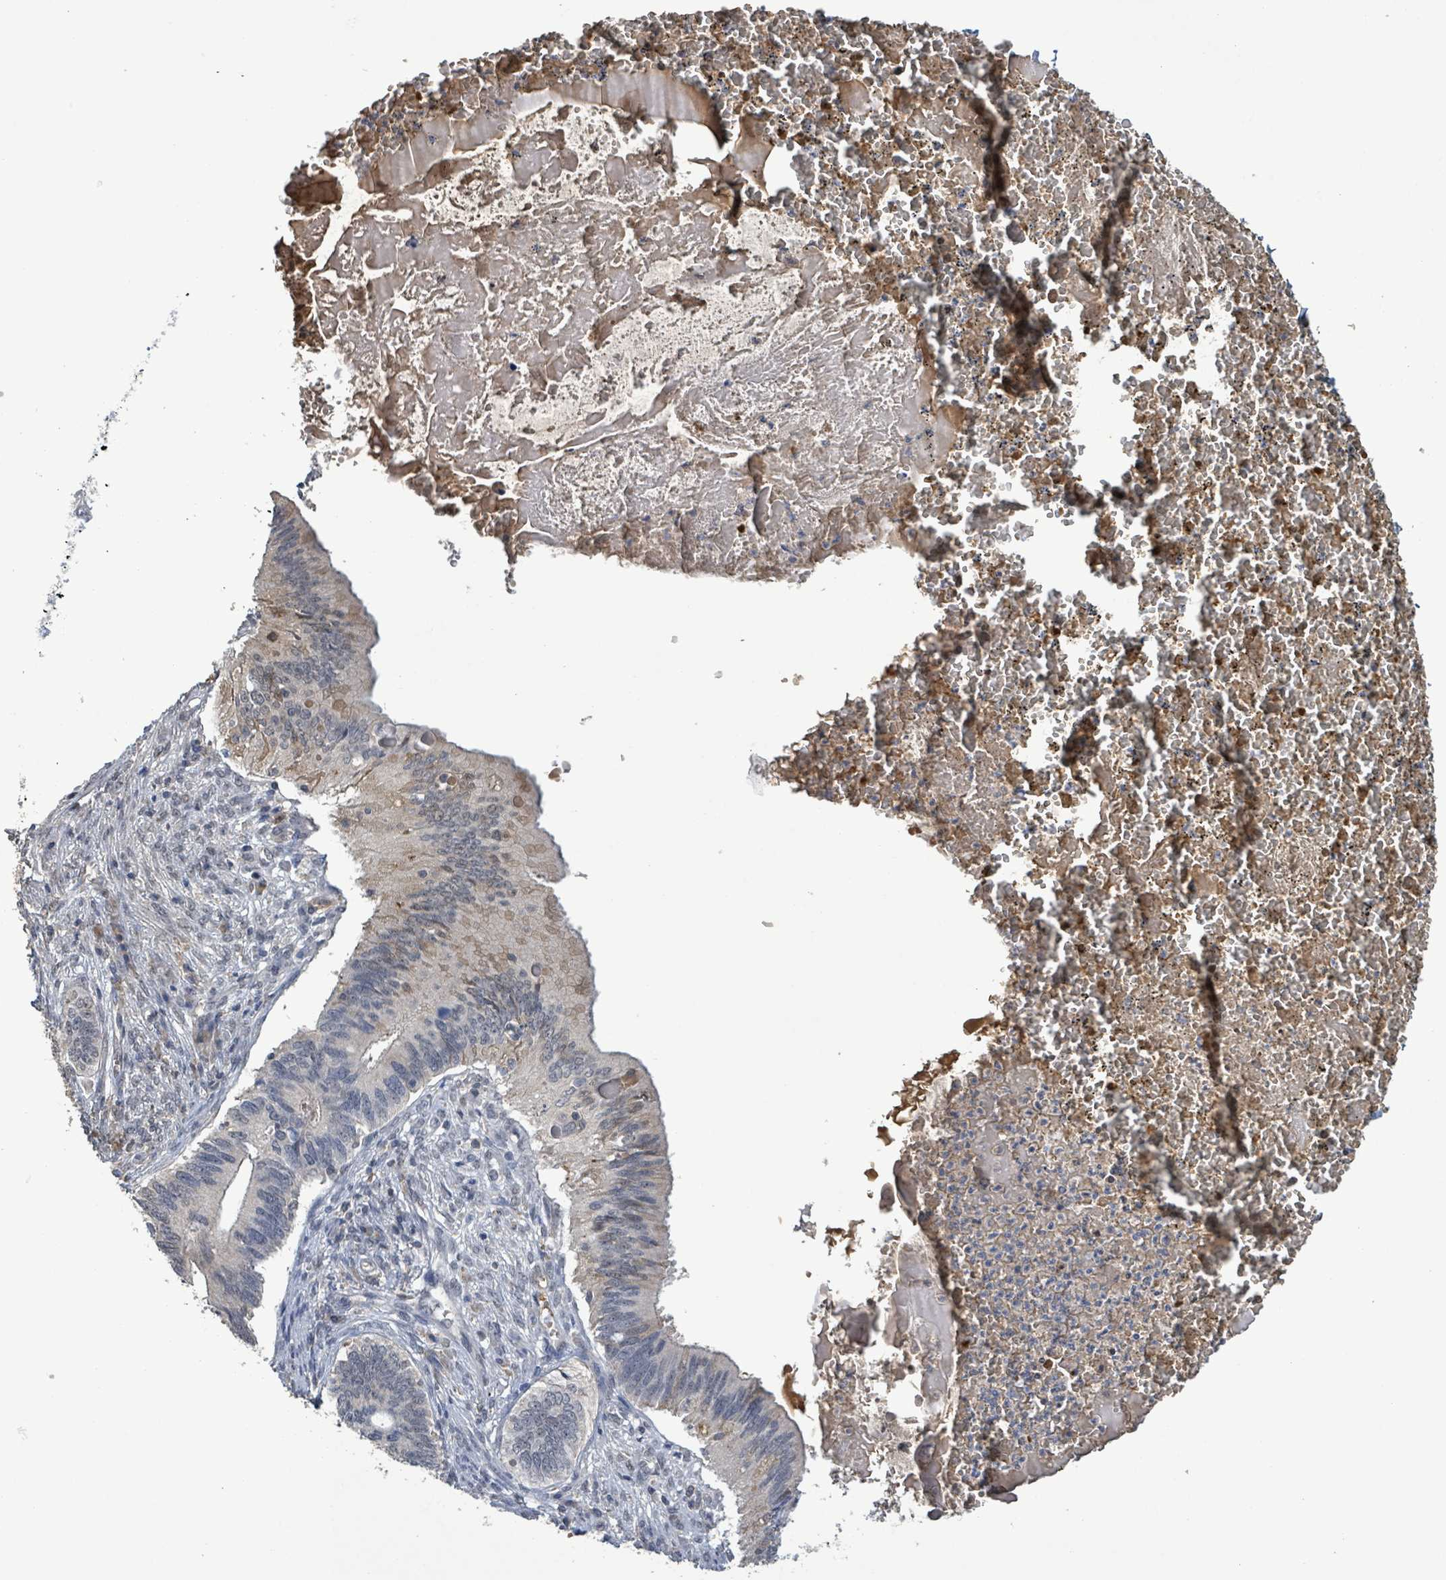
{"staining": {"intensity": "weak", "quantity": "<25%", "location": "cytoplasmic/membranous"}, "tissue": "cervical cancer", "cell_type": "Tumor cells", "image_type": "cancer", "snomed": [{"axis": "morphology", "description": "Adenocarcinoma, NOS"}, {"axis": "topography", "description": "Cervix"}], "caption": "Human cervical cancer (adenocarcinoma) stained for a protein using immunohistochemistry exhibits no staining in tumor cells.", "gene": "SEBOX", "patient": {"sex": "female", "age": 42}}